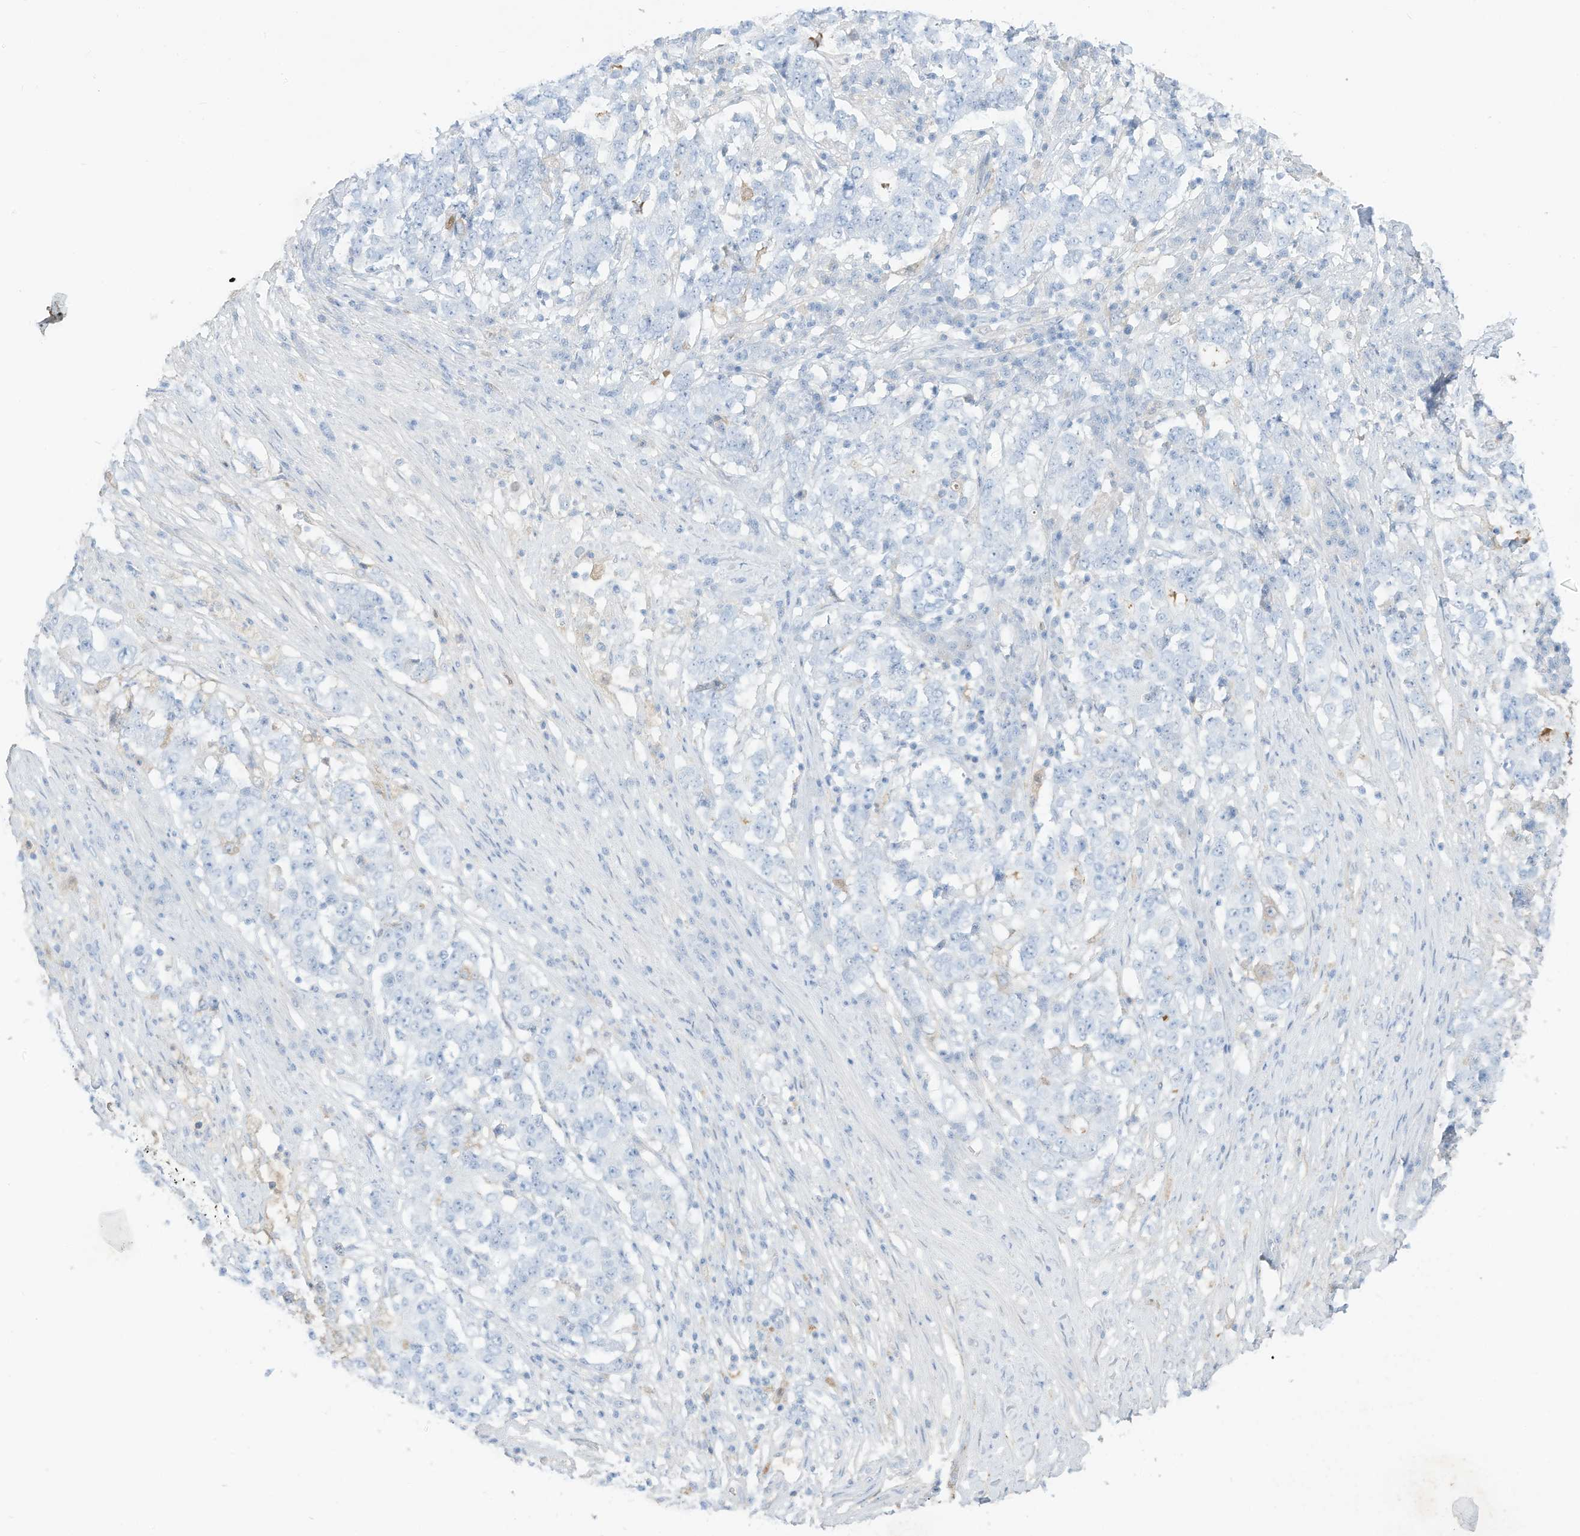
{"staining": {"intensity": "negative", "quantity": "none", "location": "none"}, "tissue": "stomach cancer", "cell_type": "Tumor cells", "image_type": "cancer", "snomed": [{"axis": "morphology", "description": "Adenocarcinoma, NOS"}, {"axis": "topography", "description": "Stomach"}], "caption": "Photomicrograph shows no significant protein staining in tumor cells of adenocarcinoma (stomach).", "gene": "HSD17B13", "patient": {"sex": "male", "age": 59}}